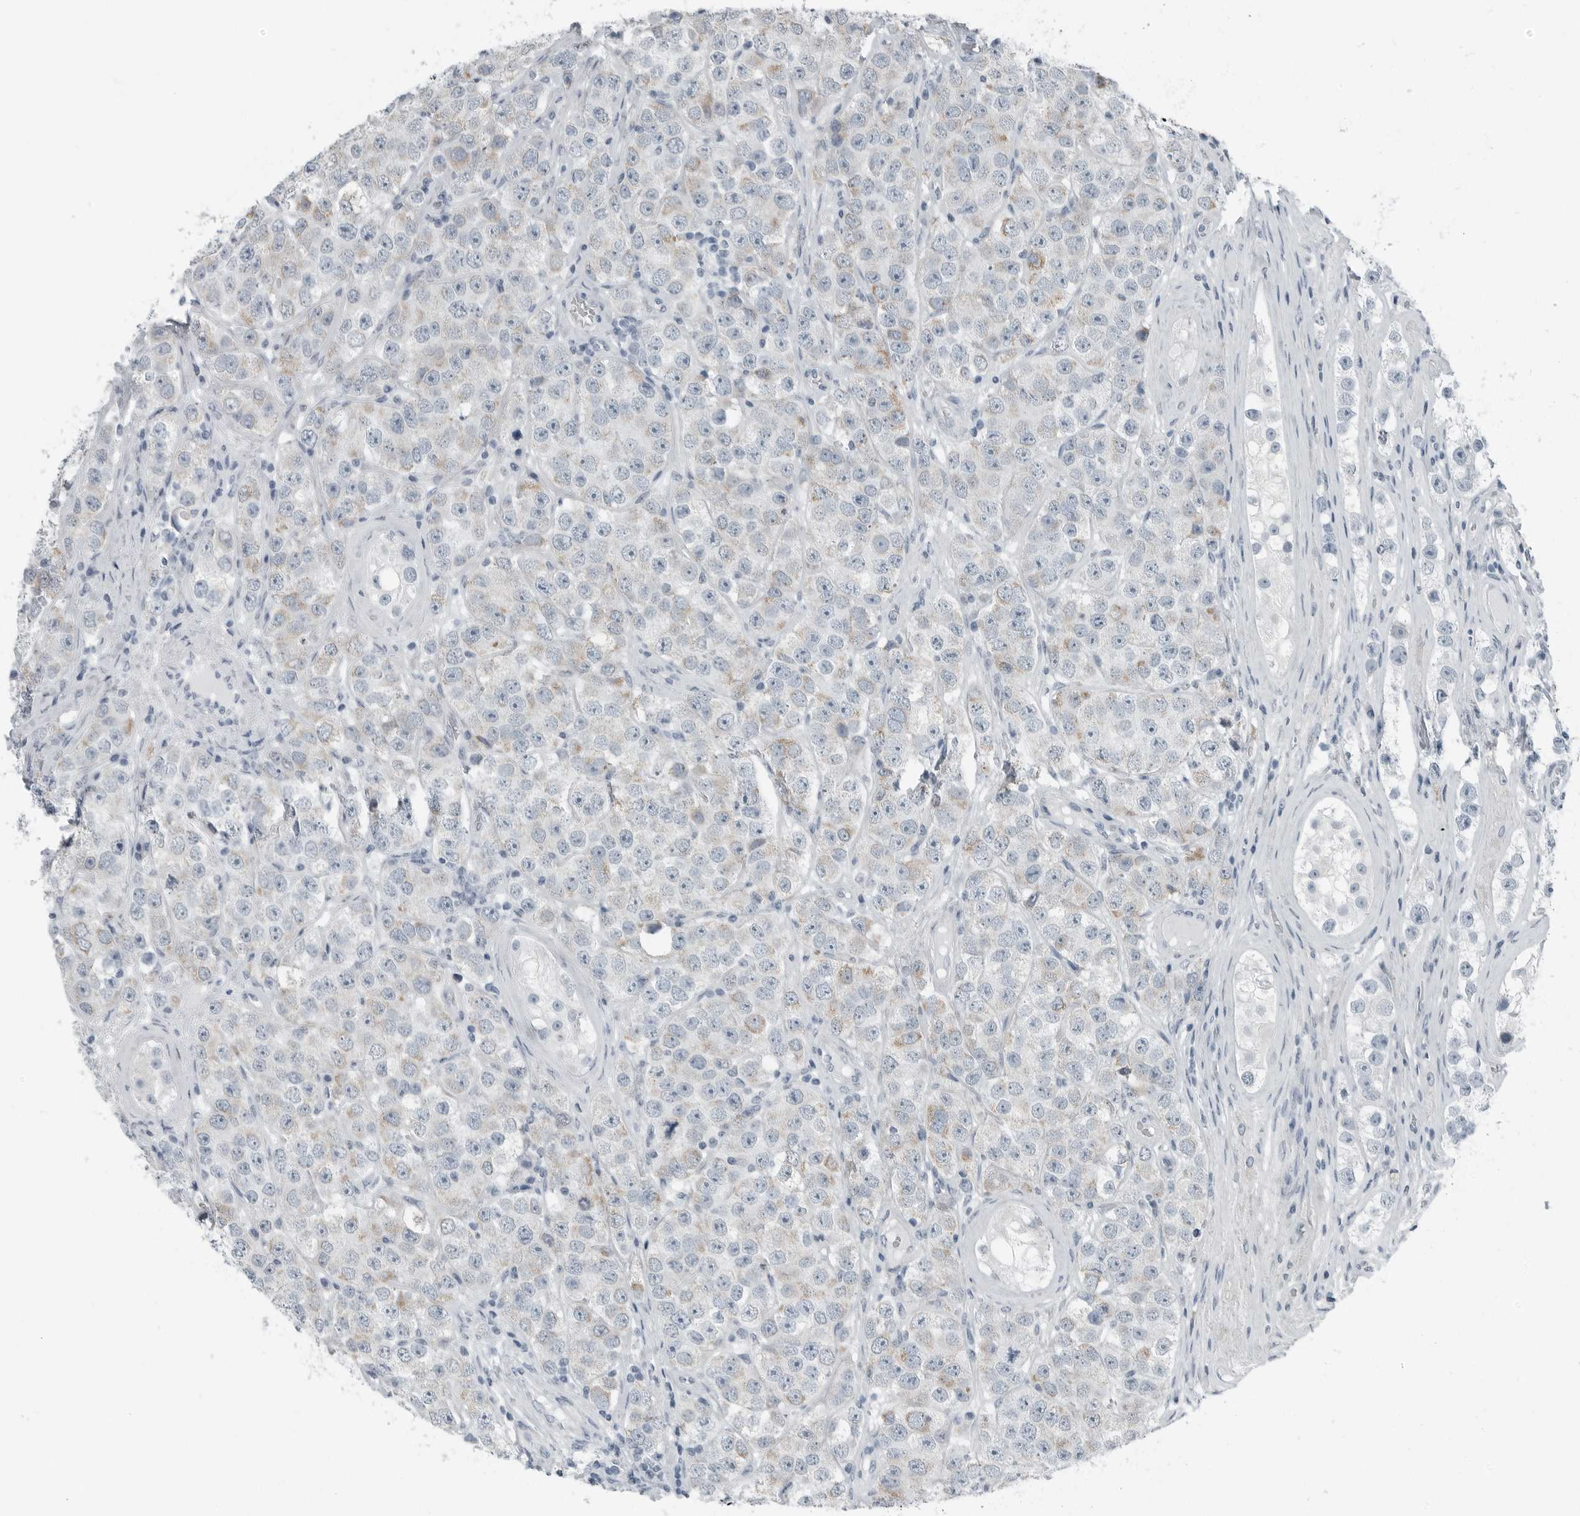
{"staining": {"intensity": "weak", "quantity": "25%-75%", "location": "cytoplasmic/membranous"}, "tissue": "testis cancer", "cell_type": "Tumor cells", "image_type": "cancer", "snomed": [{"axis": "morphology", "description": "Seminoma, NOS"}, {"axis": "topography", "description": "Testis"}], "caption": "Testis cancer was stained to show a protein in brown. There is low levels of weak cytoplasmic/membranous staining in approximately 25%-75% of tumor cells. (DAB (3,3'-diaminobenzidine) IHC with brightfield microscopy, high magnification).", "gene": "ZPBP2", "patient": {"sex": "male", "age": 28}}